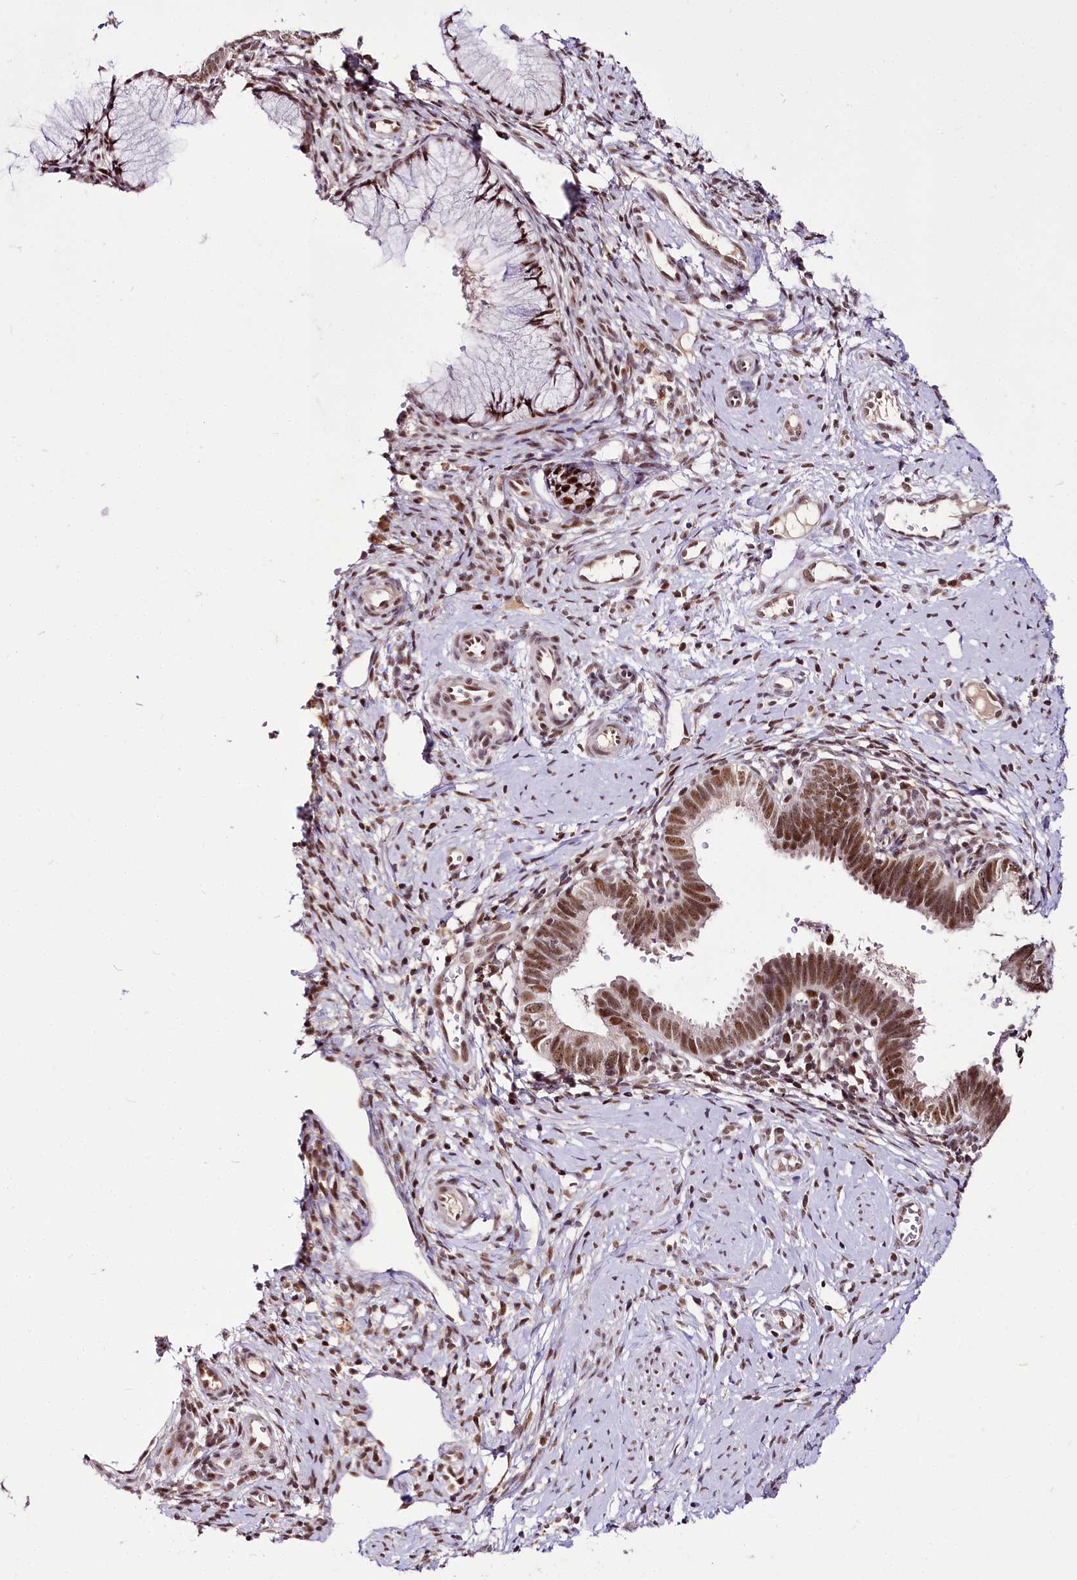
{"staining": {"intensity": "moderate", "quantity": ">75%", "location": "nuclear"}, "tissue": "cervical cancer", "cell_type": "Tumor cells", "image_type": "cancer", "snomed": [{"axis": "morphology", "description": "Adenocarcinoma, NOS"}, {"axis": "topography", "description": "Cervix"}], "caption": "About >75% of tumor cells in human adenocarcinoma (cervical) display moderate nuclear protein staining as visualized by brown immunohistochemical staining.", "gene": "POLA2", "patient": {"sex": "female", "age": 36}}